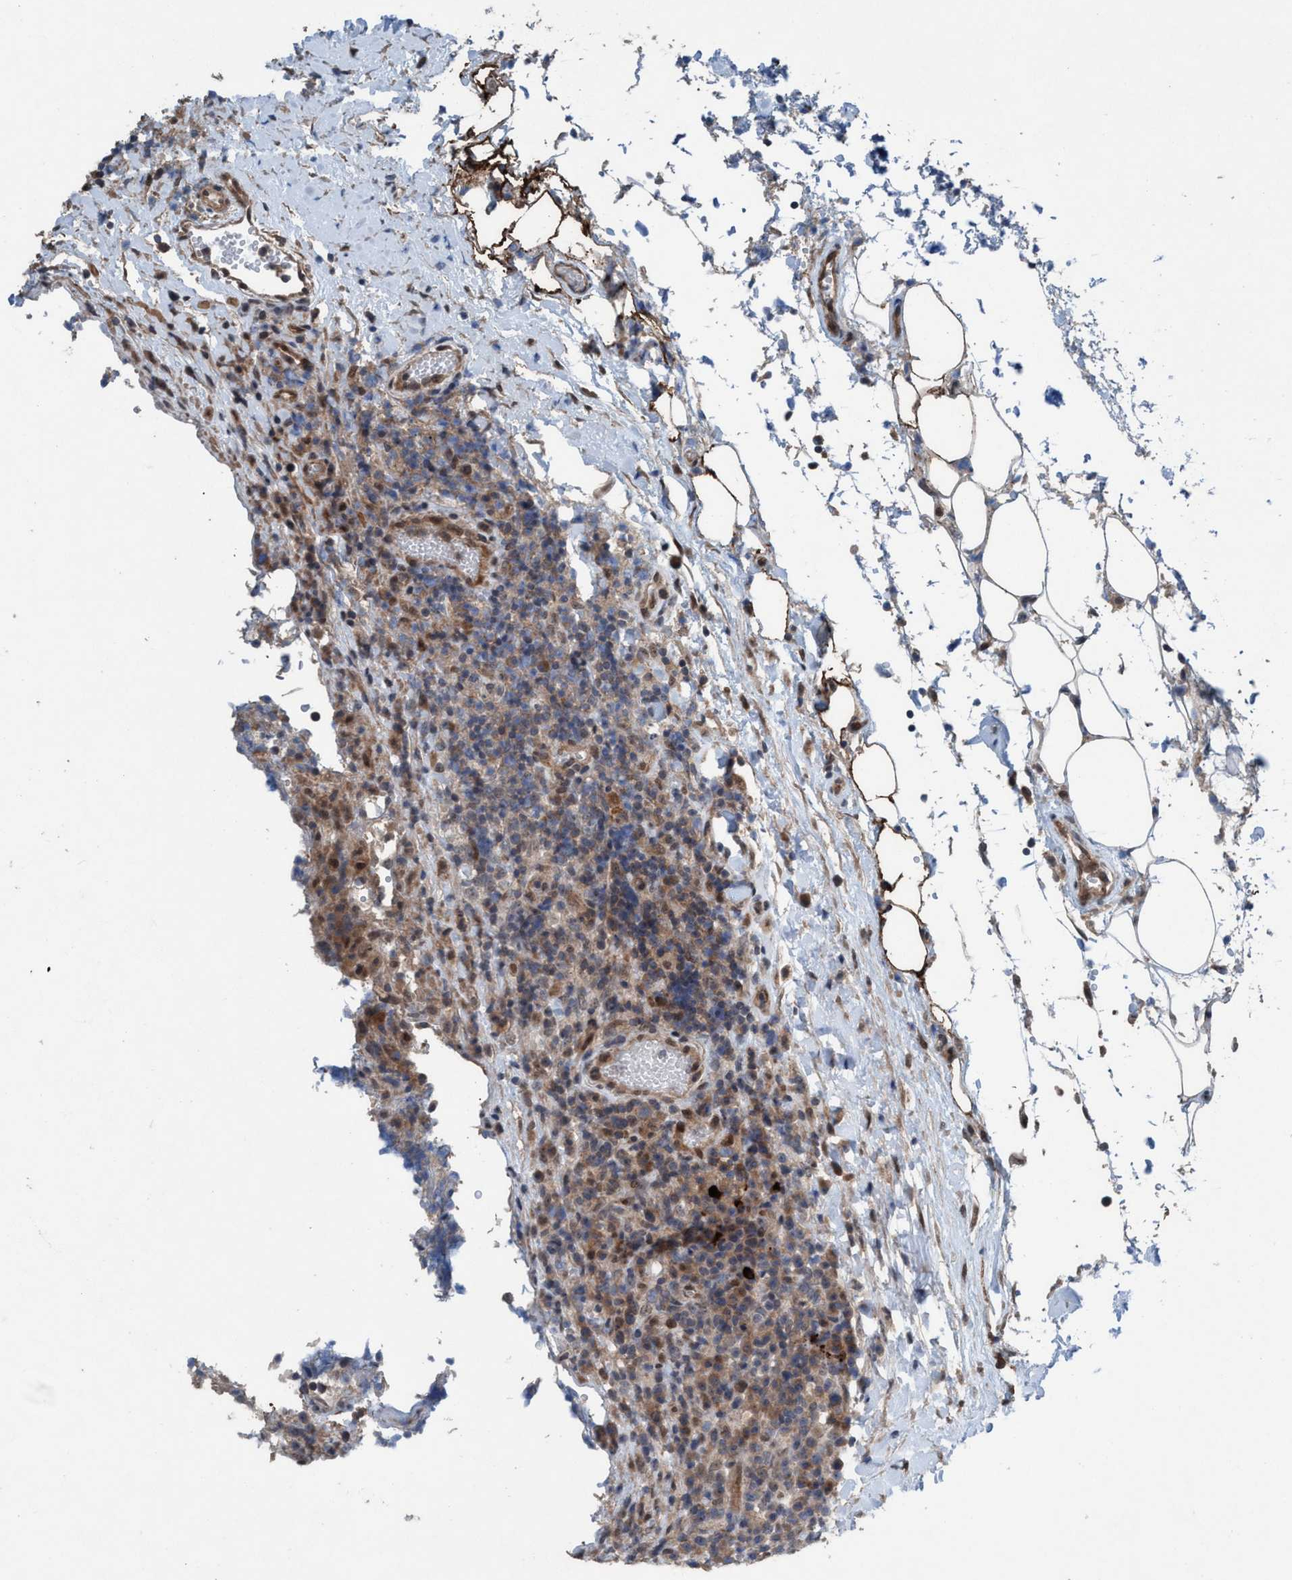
{"staining": {"intensity": "moderate", "quantity": "25%-75%", "location": "cytoplasmic/membranous"}, "tissue": "lymphoma", "cell_type": "Tumor cells", "image_type": "cancer", "snomed": [{"axis": "morphology", "description": "Malignant lymphoma, non-Hodgkin's type, High grade"}, {"axis": "topography", "description": "Lymph node"}], "caption": "Tumor cells display medium levels of moderate cytoplasmic/membranous staining in approximately 25%-75% of cells in human high-grade malignant lymphoma, non-Hodgkin's type.", "gene": "NISCH", "patient": {"sex": "female", "age": 76}}